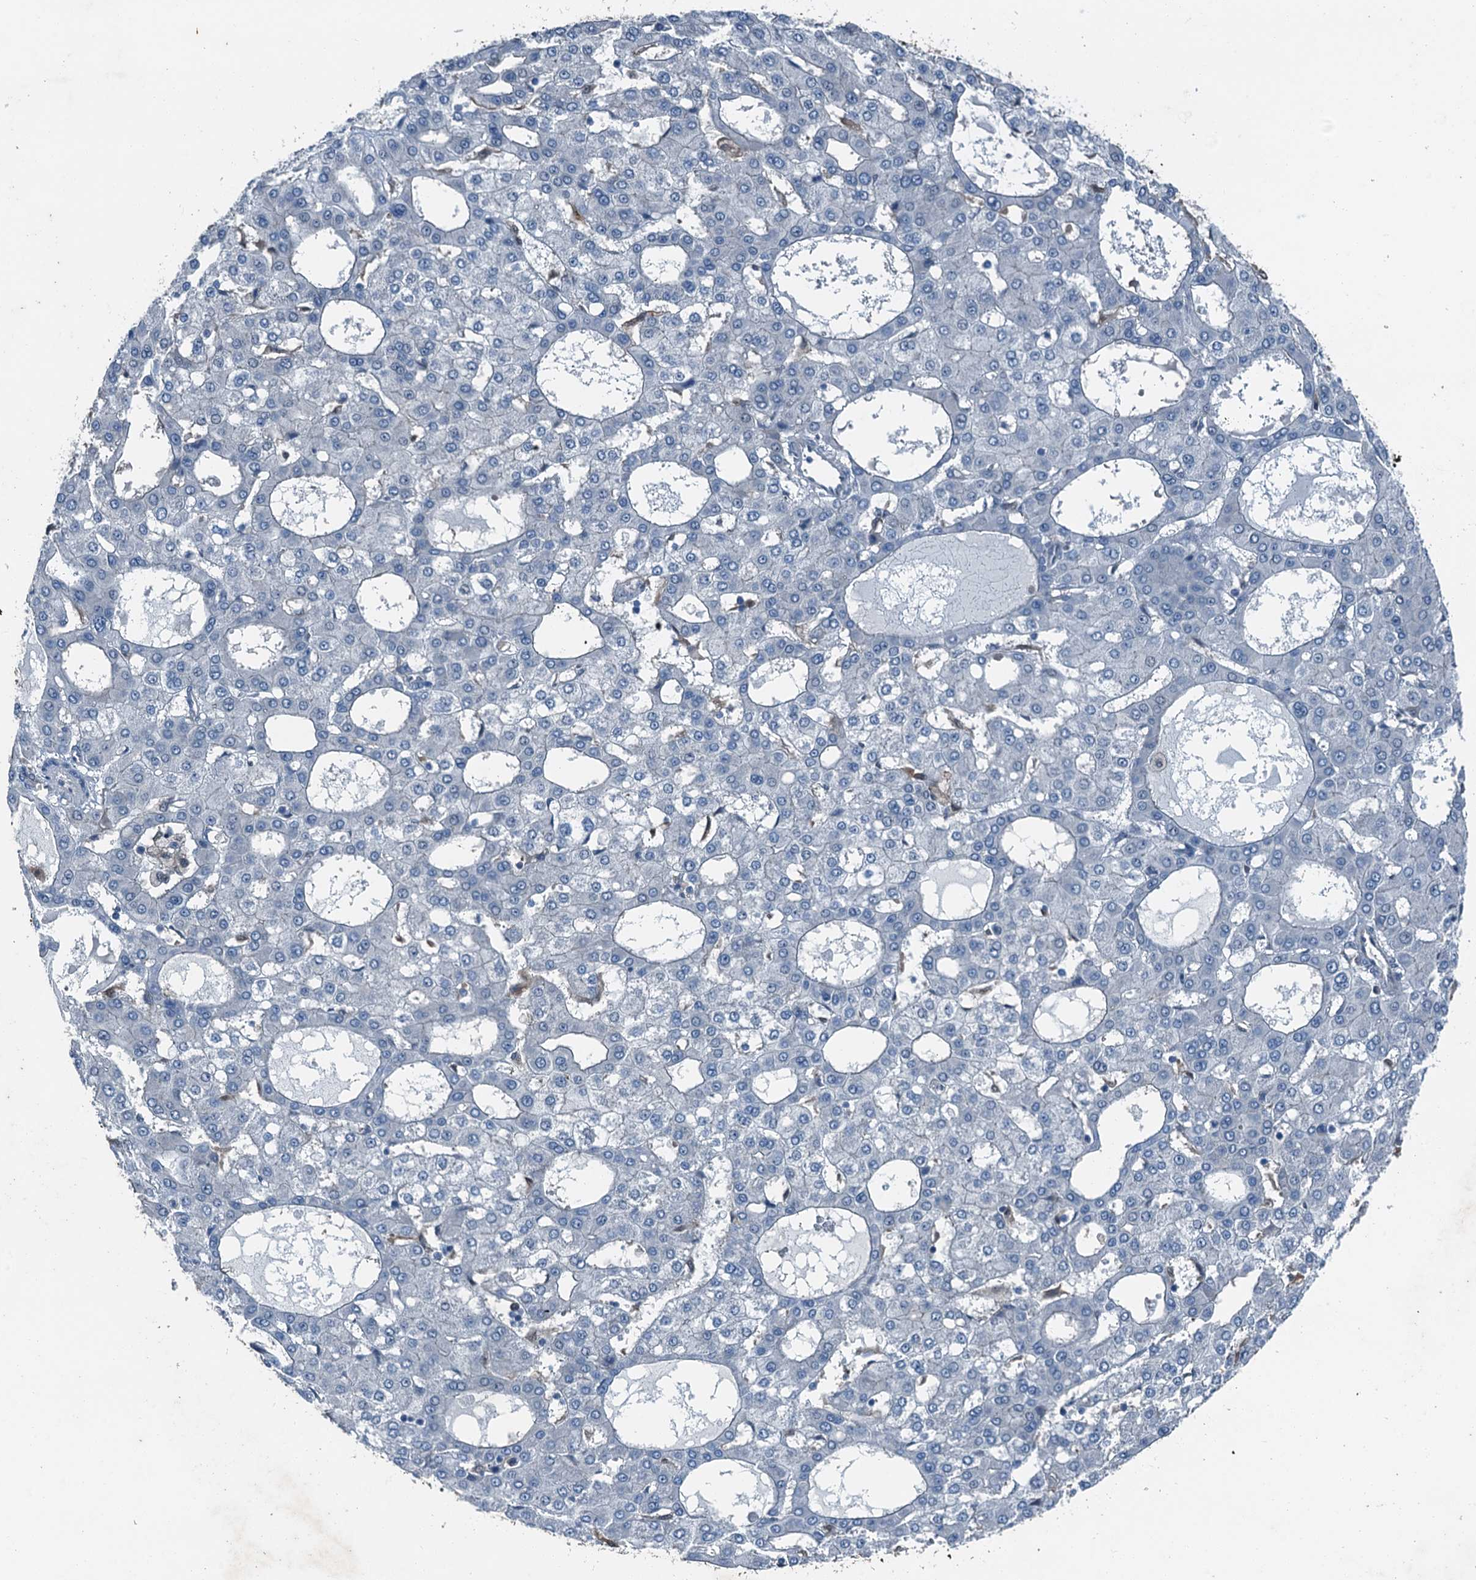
{"staining": {"intensity": "negative", "quantity": "none", "location": "none"}, "tissue": "liver cancer", "cell_type": "Tumor cells", "image_type": "cancer", "snomed": [{"axis": "morphology", "description": "Carcinoma, Hepatocellular, NOS"}, {"axis": "topography", "description": "Liver"}], "caption": "Liver cancer (hepatocellular carcinoma) was stained to show a protein in brown. There is no significant expression in tumor cells.", "gene": "RNH1", "patient": {"sex": "male", "age": 47}}